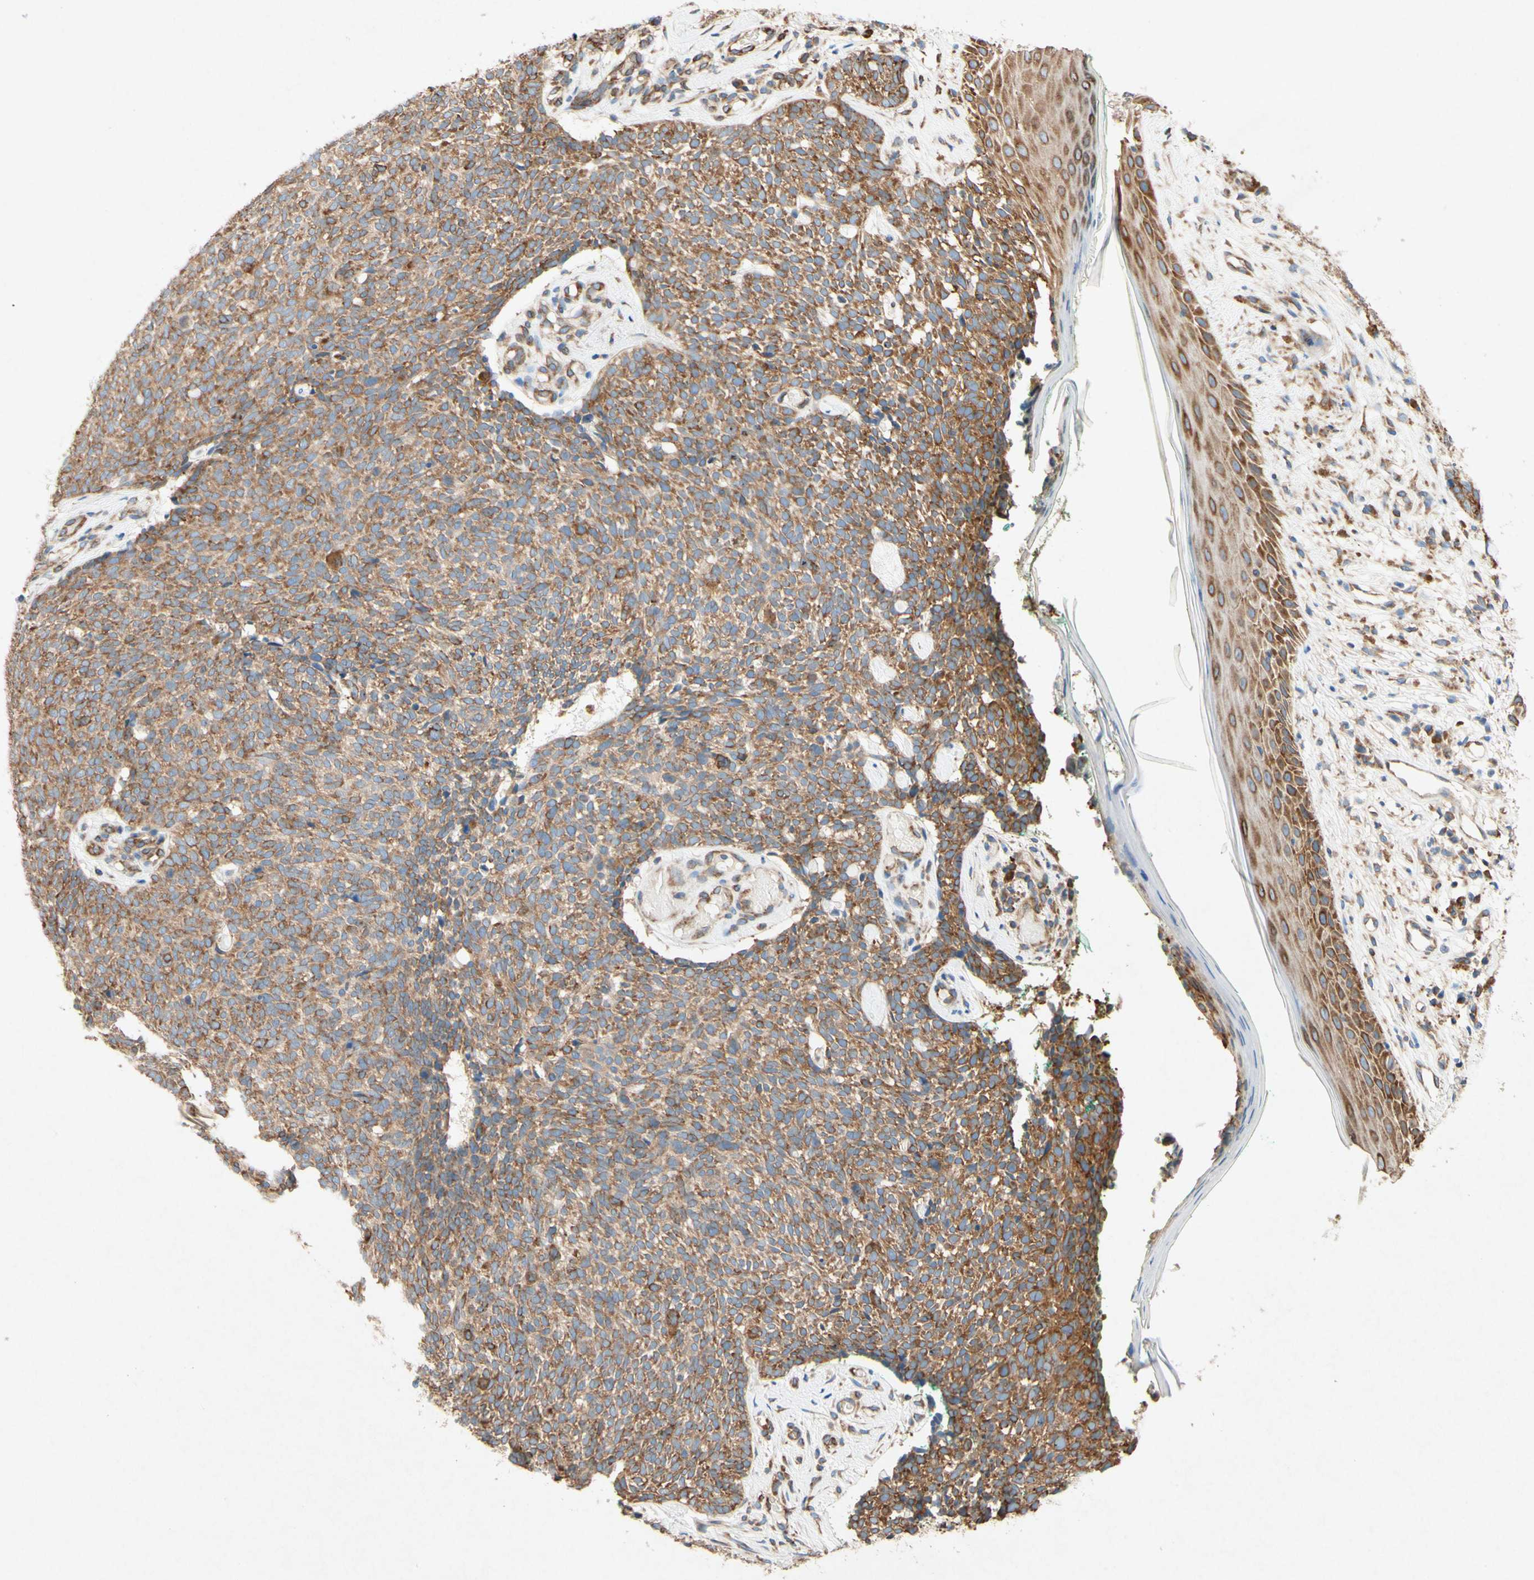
{"staining": {"intensity": "moderate", "quantity": ">75%", "location": "cytoplasmic/membranous"}, "tissue": "skin cancer", "cell_type": "Tumor cells", "image_type": "cancer", "snomed": [{"axis": "morphology", "description": "Basal cell carcinoma"}, {"axis": "topography", "description": "Skin"}], "caption": "Basal cell carcinoma (skin) stained with IHC exhibits moderate cytoplasmic/membranous positivity in approximately >75% of tumor cells.", "gene": "PABPC1", "patient": {"sex": "female", "age": 84}}